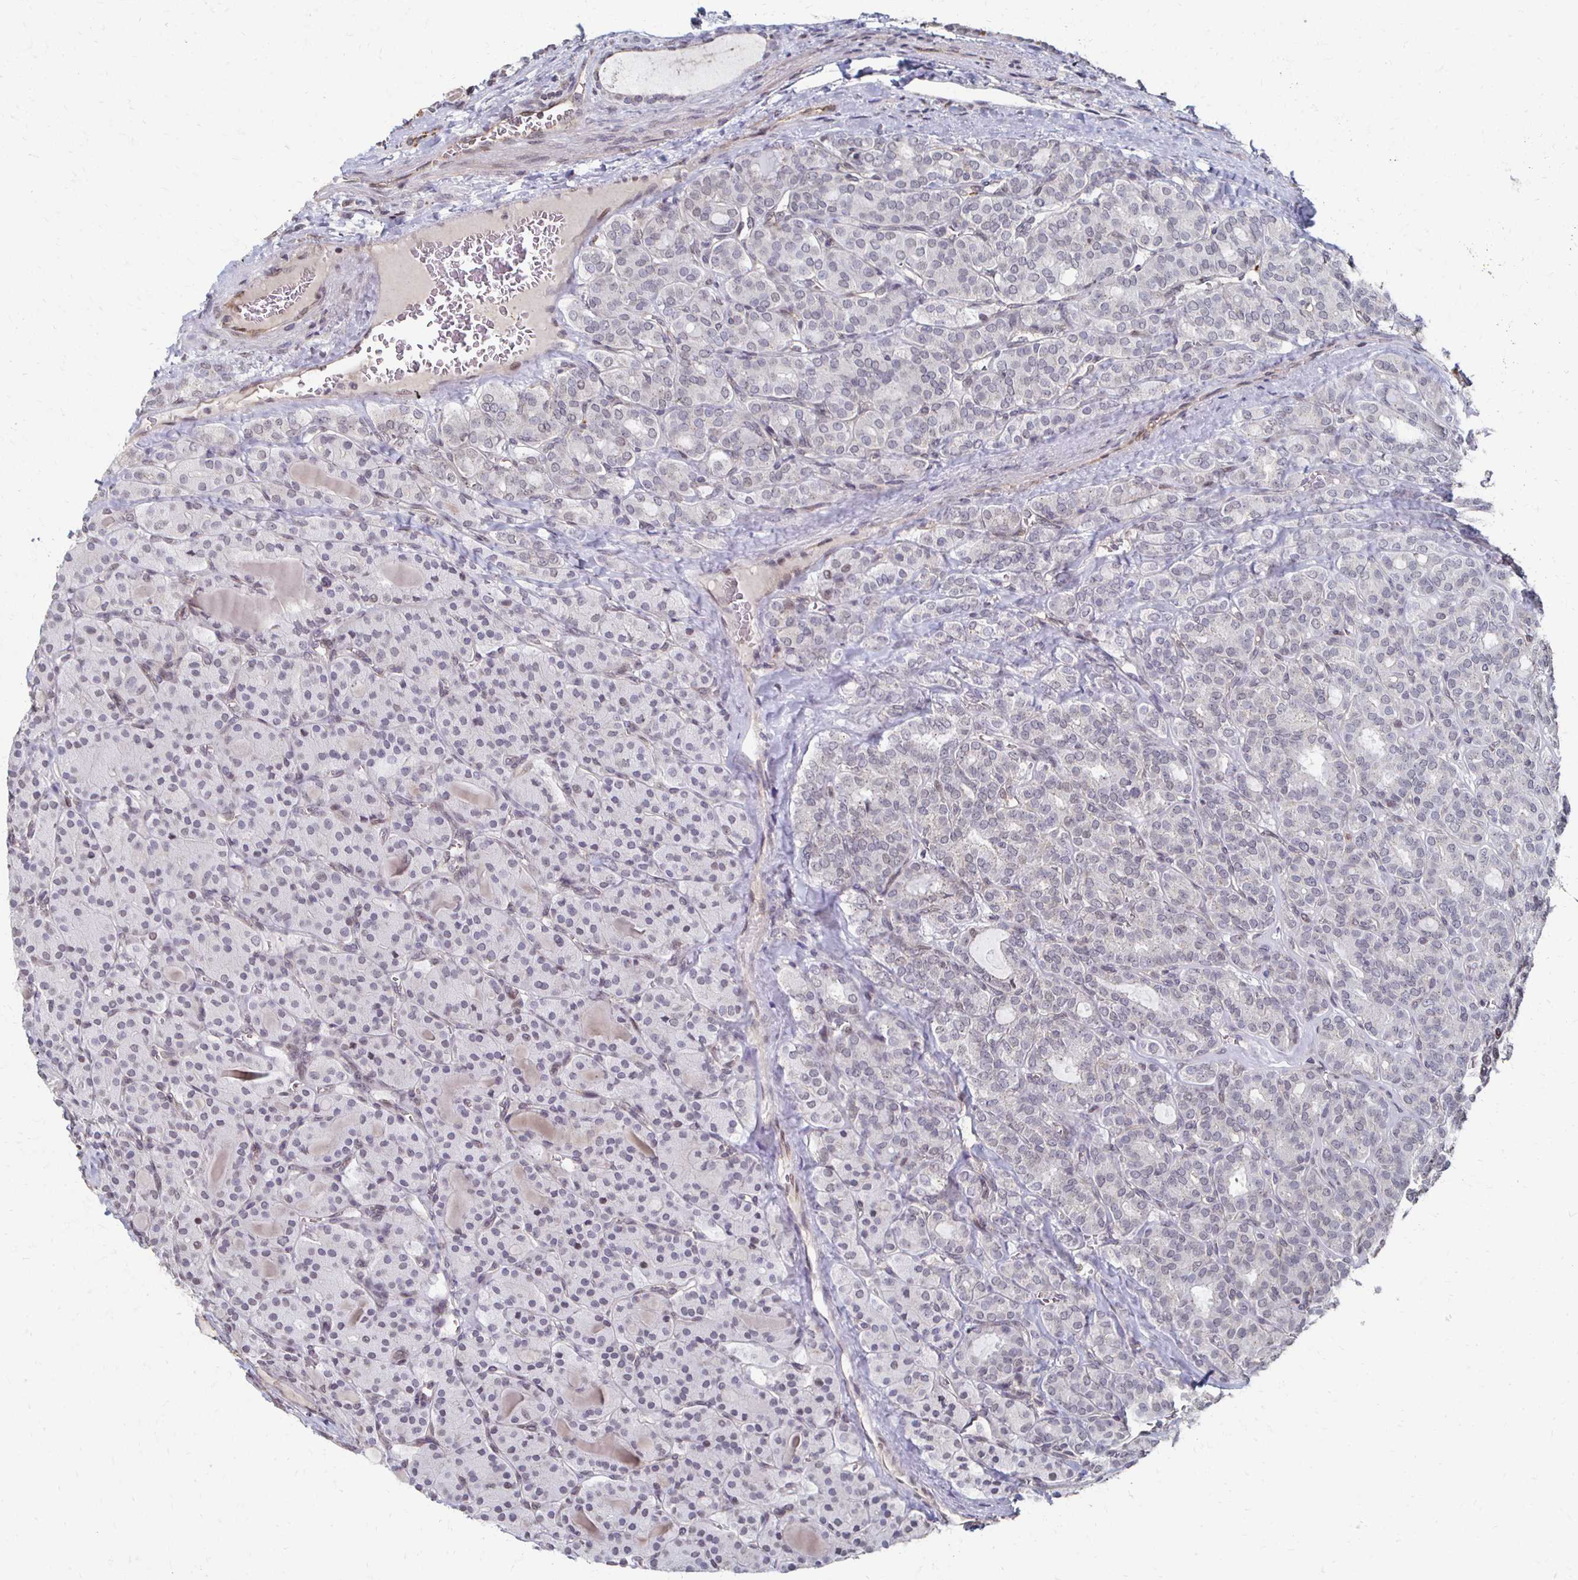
{"staining": {"intensity": "negative", "quantity": "none", "location": "none"}, "tissue": "thyroid cancer", "cell_type": "Tumor cells", "image_type": "cancer", "snomed": [{"axis": "morphology", "description": "Normal tissue, NOS"}, {"axis": "morphology", "description": "Follicular adenoma carcinoma, NOS"}, {"axis": "topography", "description": "Thyroid gland"}], "caption": "DAB immunohistochemical staining of human follicular adenoma carcinoma (thyroid) displays no significant positivity in tumor cells.", "gene": "DAB1", "patient": {"sex": "female", "age": 31}}